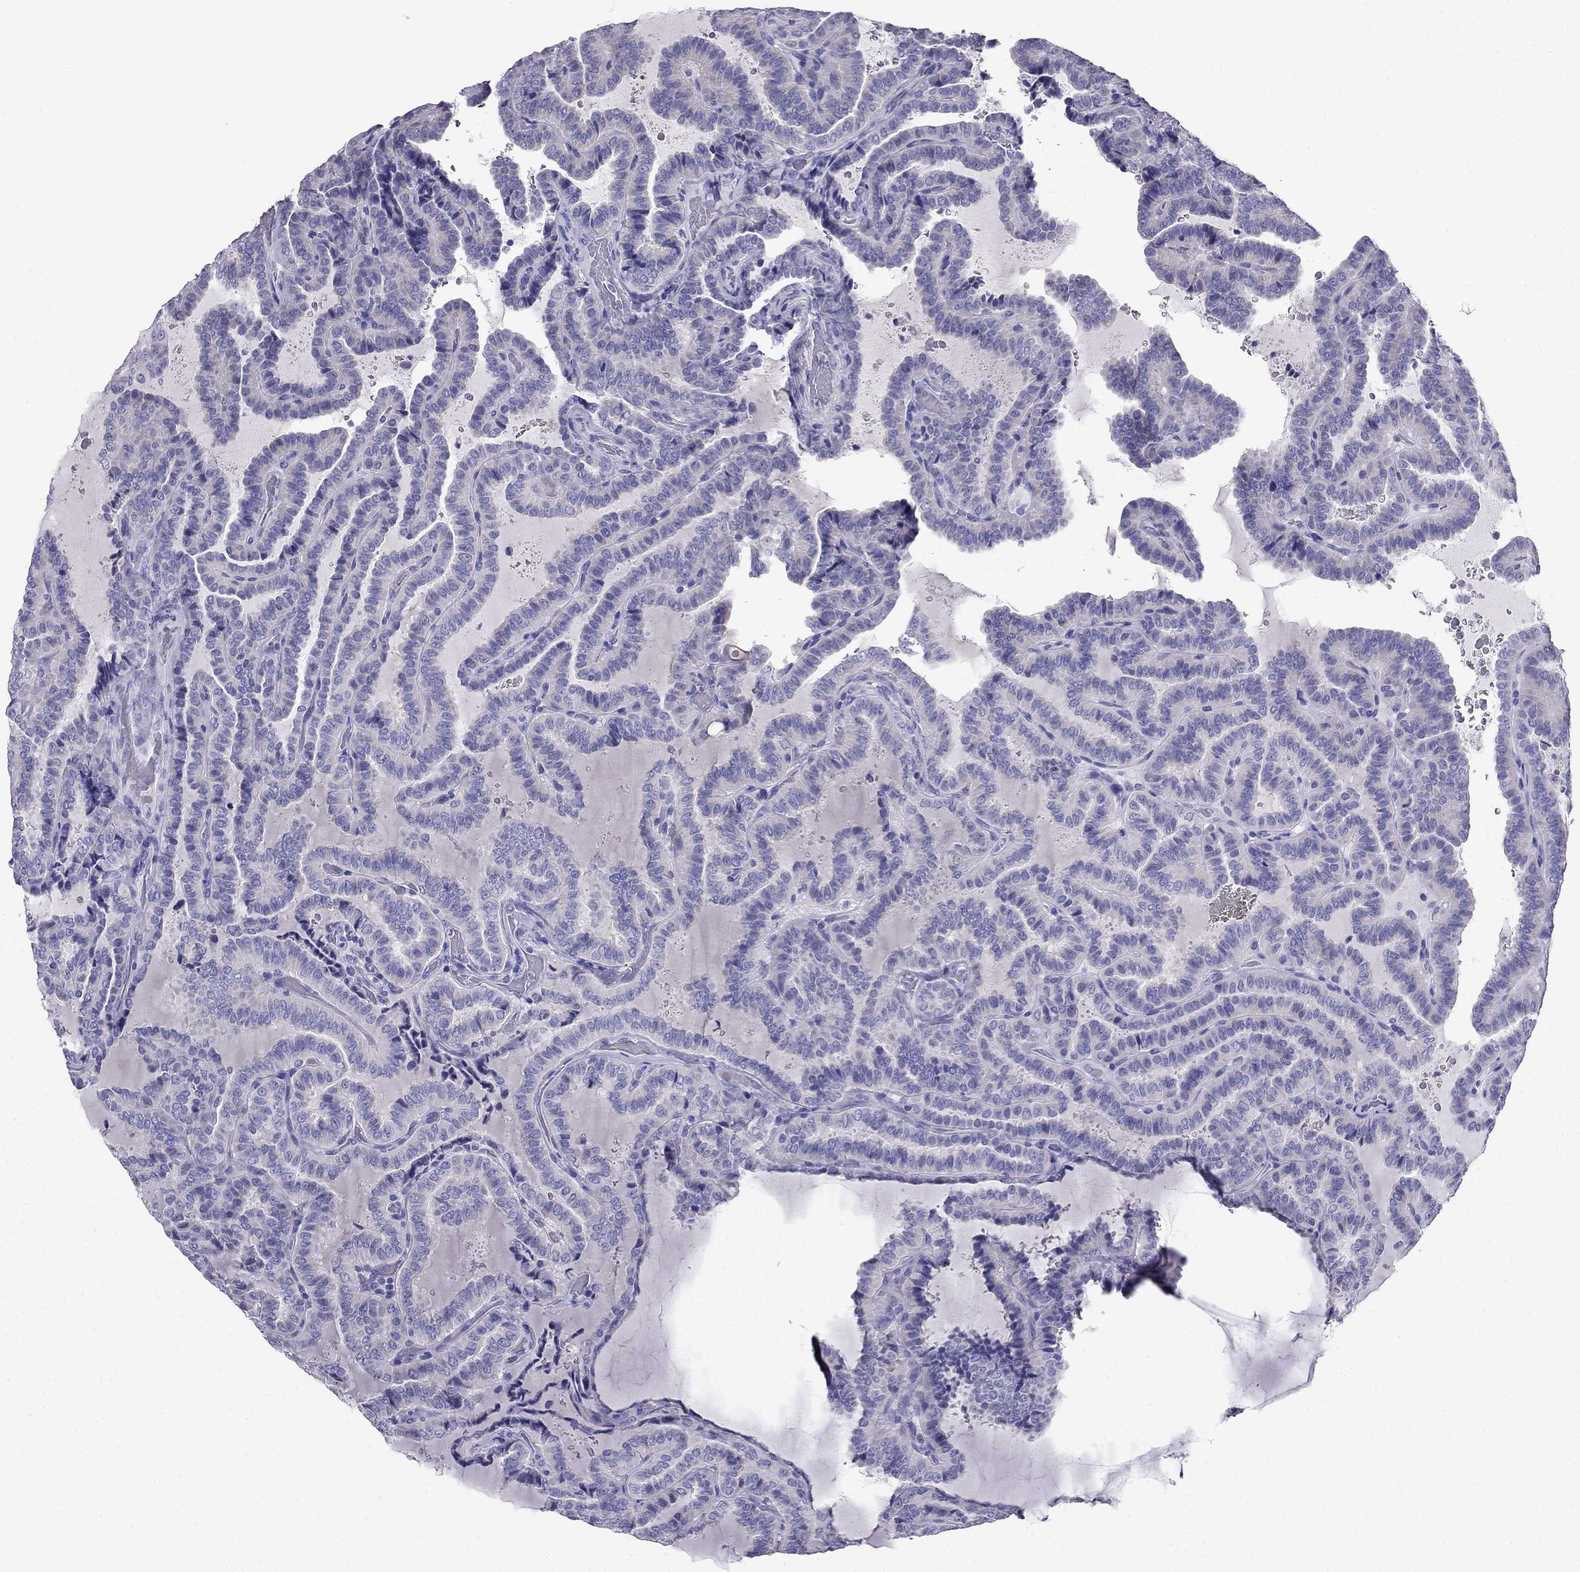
{"staining": {"intensity": "negative", "quantity": "none", "location": "none"}, "tissue": "thyroid cancer", "cell_type": "Tumor cells", "image_type": "cancer", "snomed": [{"axis": "morphology", "description": "Papillary adenocarcinoma, NOS"}, {"axis": "topography", "description": "Thyroid gland"}], "caption": "This is a histopathology image of immunohistochemistry staining of thyroid cancer (papillary adenocarcinoma), which shows no expression in tumor cells.", "gene": "PTH", "patient": {"sex": "female", "age": 39}}